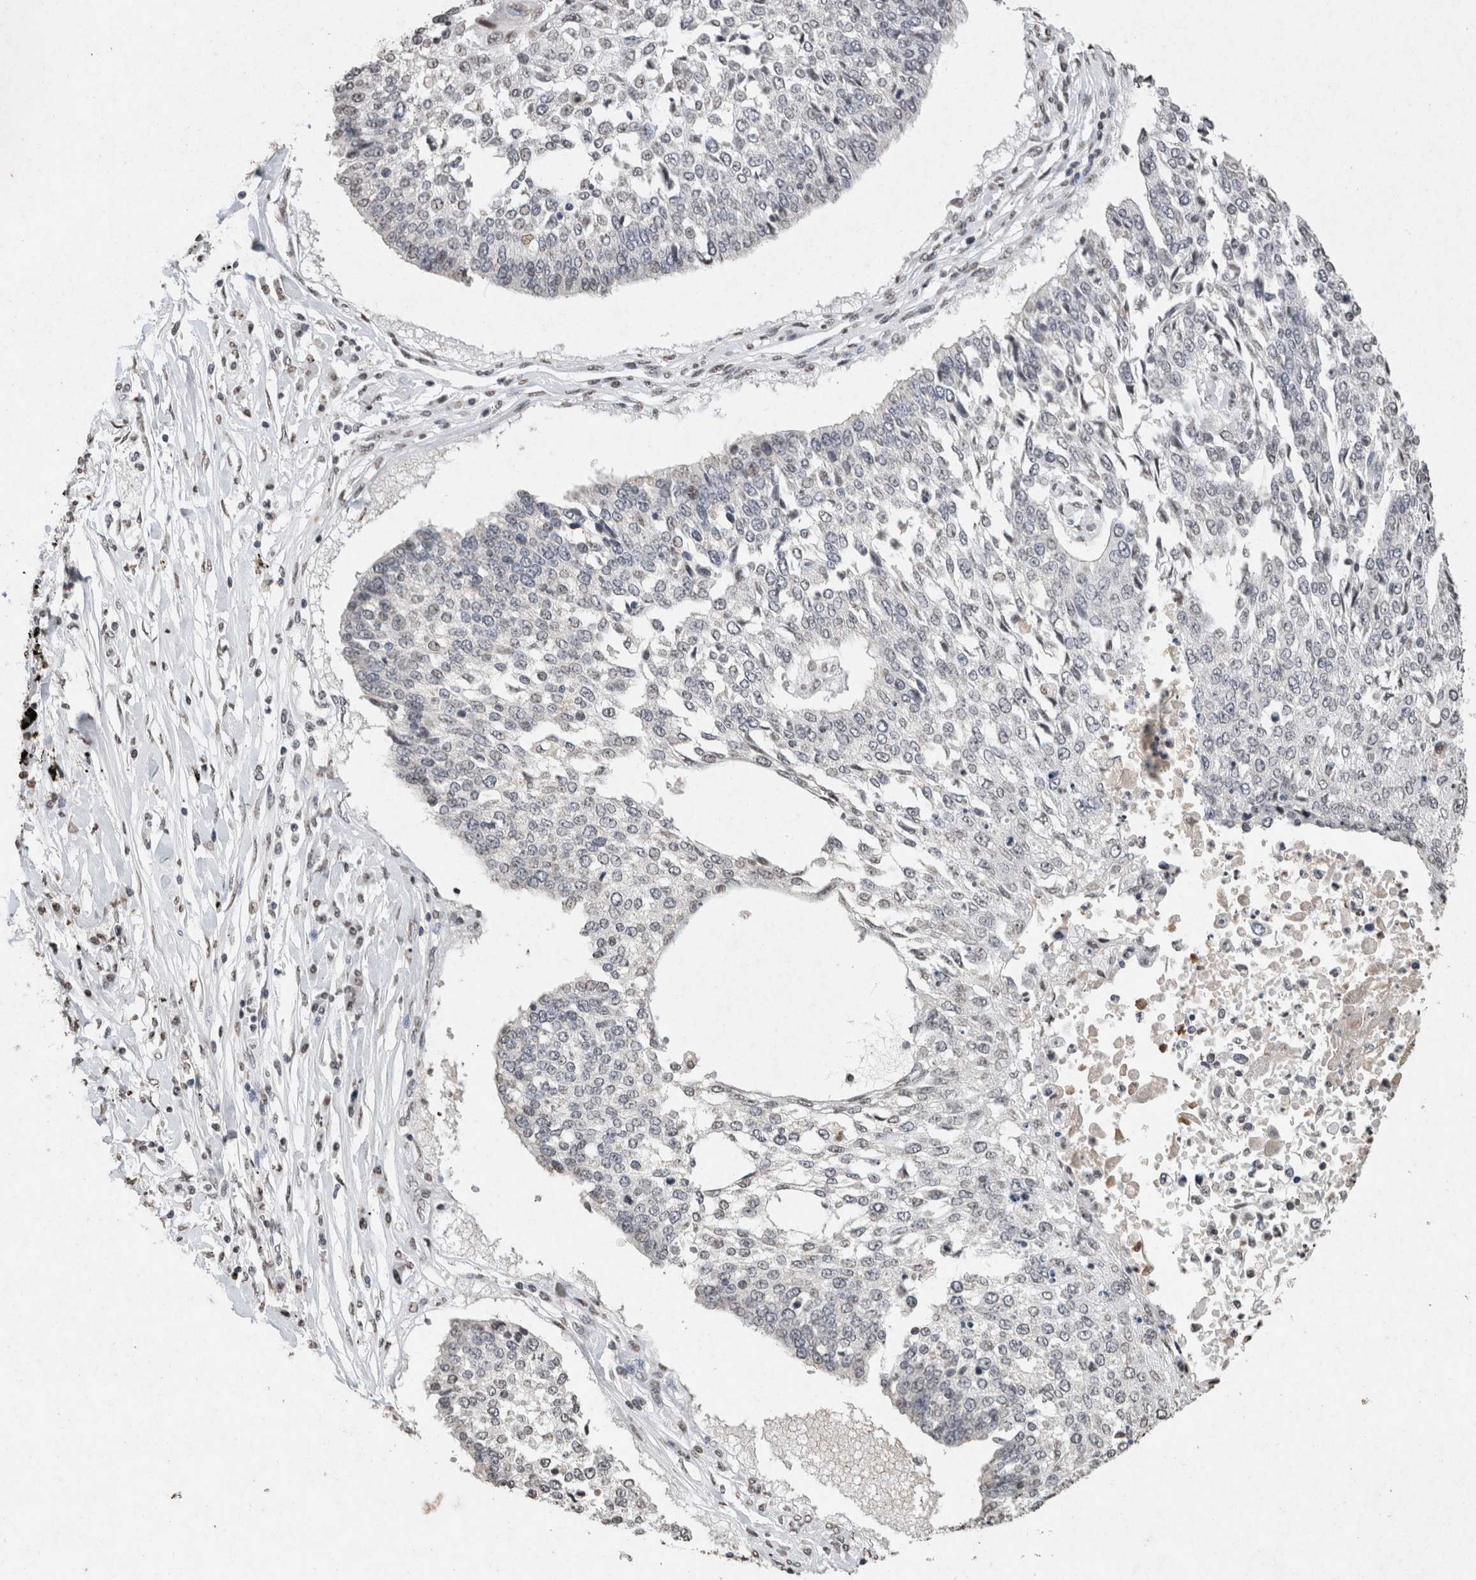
{"staining": {"intensity": "negative", "quantity": "none", "location": "none"}, "tissue": "lung cancer", "cell_type": "Tumor cells", "image_type": "cancer", "snomed": [{"axis": "morphology", "description": "Normal tissue, NOS"}, {"axis": "morphology", "description": "Squamous cell carcinoma, NOS"}, {"axis": "topography", "description": "Cartilage tissue"}, {"axis": "topography", "description": "Bronchus"}, {"axis": "topography", "description": "Lung"}, {"axis": "topography", "description": "Peripheral nerve tissue"}], "caption": "IHC photomicrograph of neoplastic tissue: human lung squamous cell carcinoma stained with DAB shows no significant protein expression in tumor cells. Nuclei are stained in blue.", "gene": "CNTN1", "patient": {"sex": "female", "age": 49}}